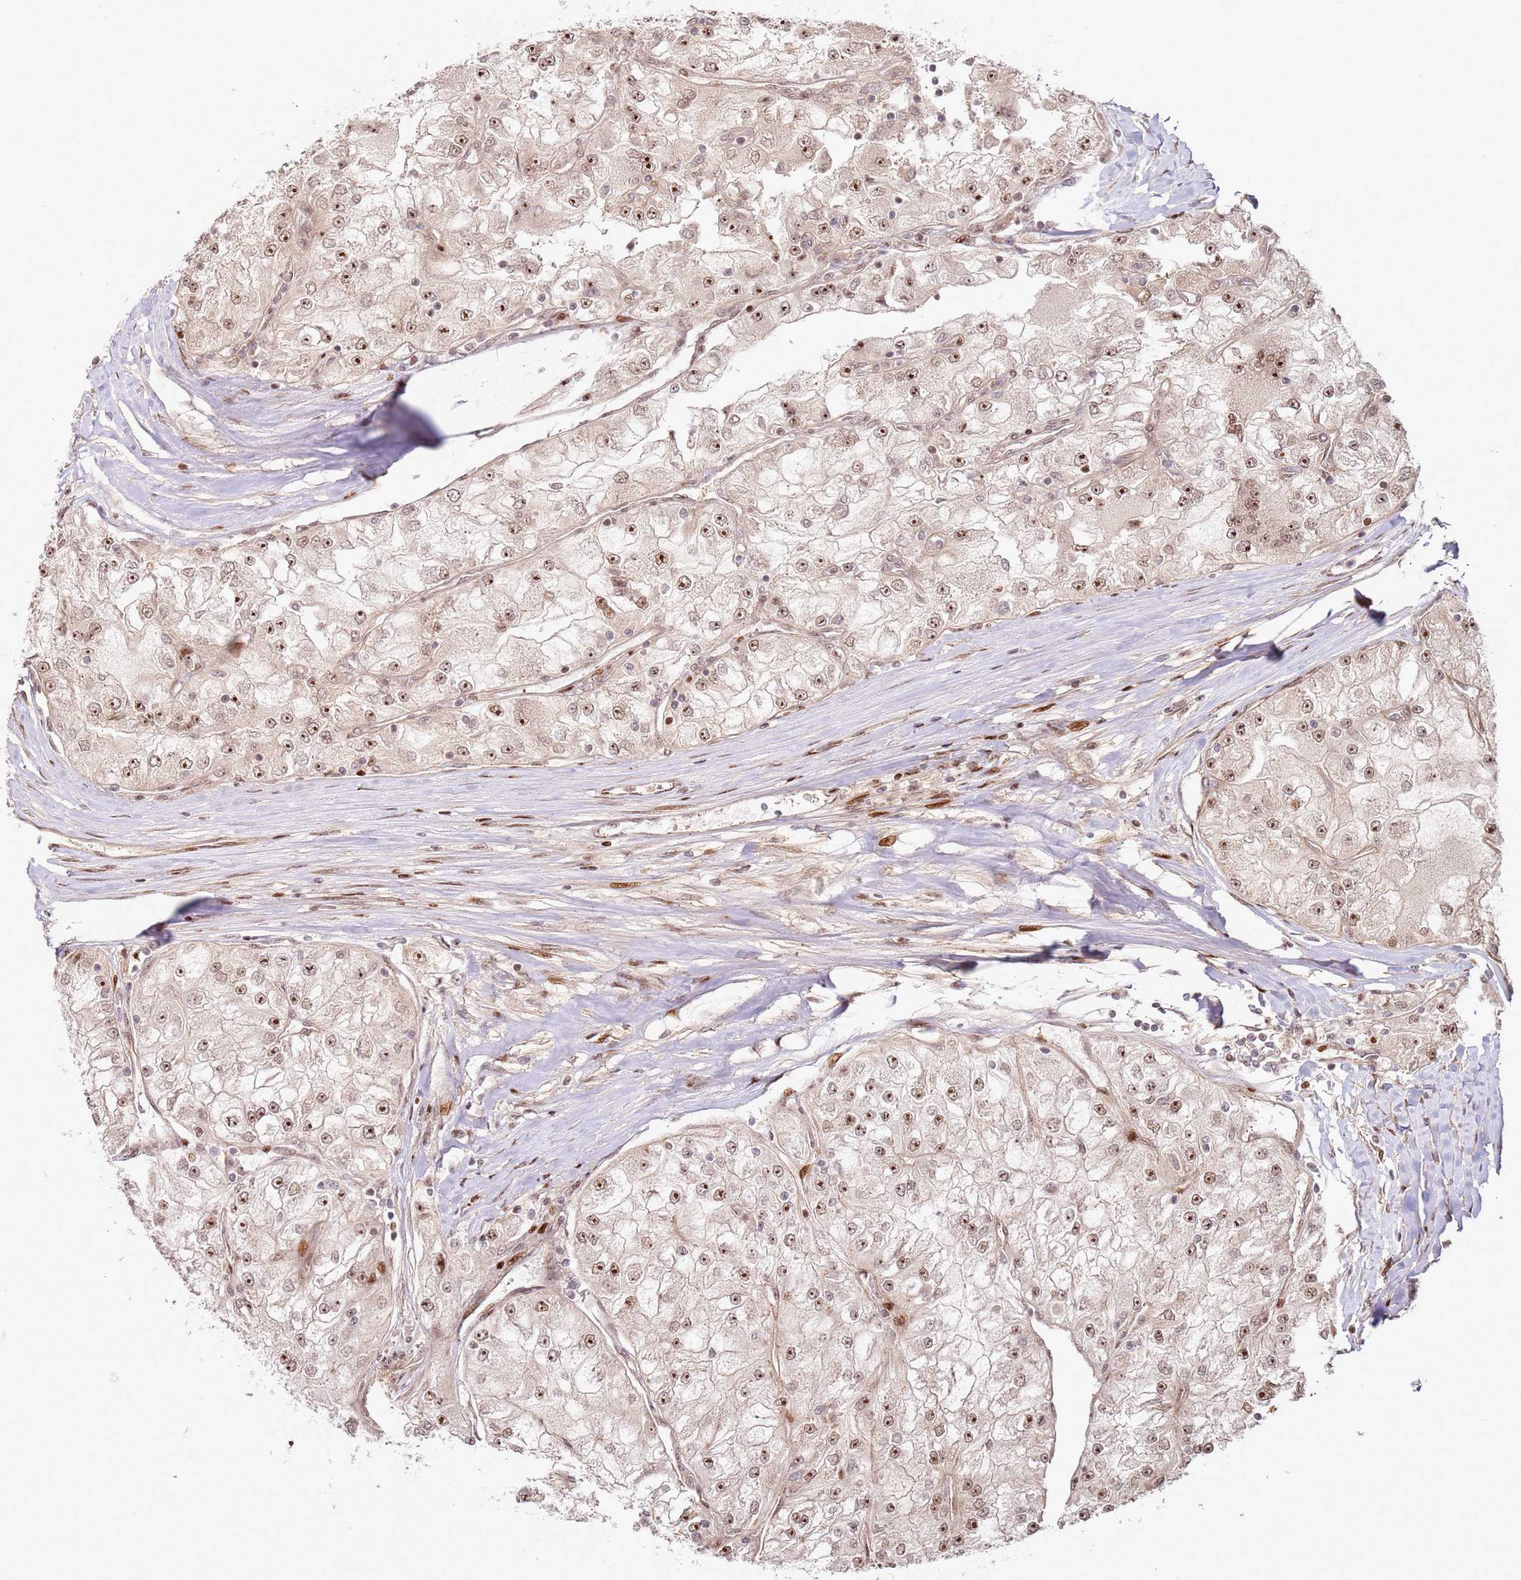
{"staining": {"intensity": "strong", "quantity": "25%-75%", "location": "nuclear"}, "tissue": "renal cancer", "cell_type": "Tumor cells", "image_type": "cancer", "snomed": [{"axis": "morphology", "description": "Adenocarcinoma, NOS"}, {"axis": "topography", "description": "Kidney"}], "caption": "Tumor cells display strong nuclear staining in about 25%-75% of cells in renal adenocarcinoma. (DAB IHC, brown staining for protein, blue staining for nuclei).", "gene": "TMEM233", "patient": {"sex": "female", "age": 72}}